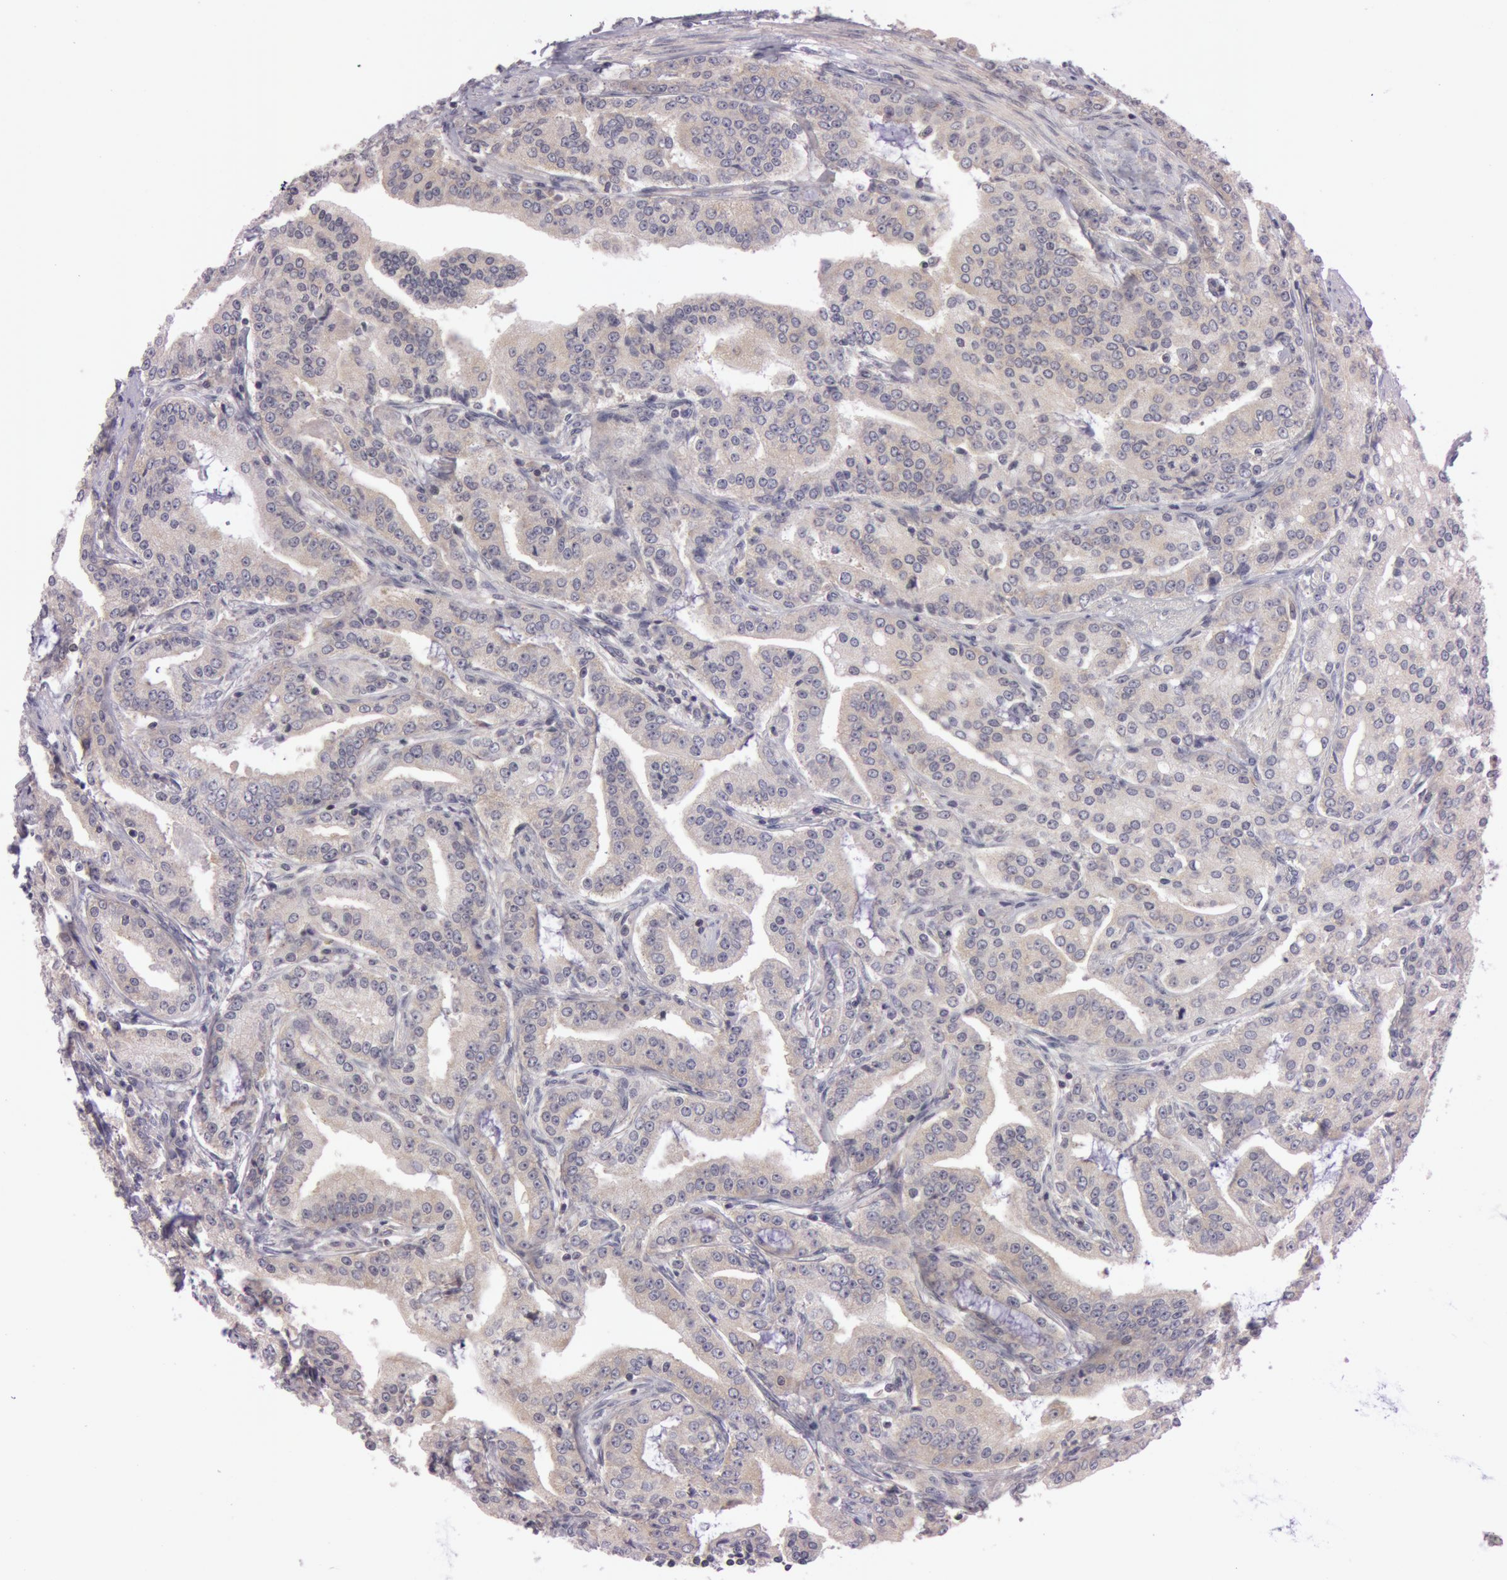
{"staining": {"intensity": "weak", "quantity": "25%-75%", "location": "cytoplasmic/membranous"}, "tissue": "prostate cancer", "cell_type": "Tumor cells", "image_type": "cancer", "snomed": [{"axis": "morphology", "description": "Adenocarcinoma, Medium grade"}, {"axis": "topography", "description": "Prostate"}], "caption": "Immunohistochemical staining of human prostate cancer (adenocarcinoma (medium-grade)) demonstrates low levels of weak cytoplasmic/membranous protein staining in approximately 25%-75% of tumor cells.", "gene": "RALGAPA1", "patient": {"sex": "male", "age": 72}}